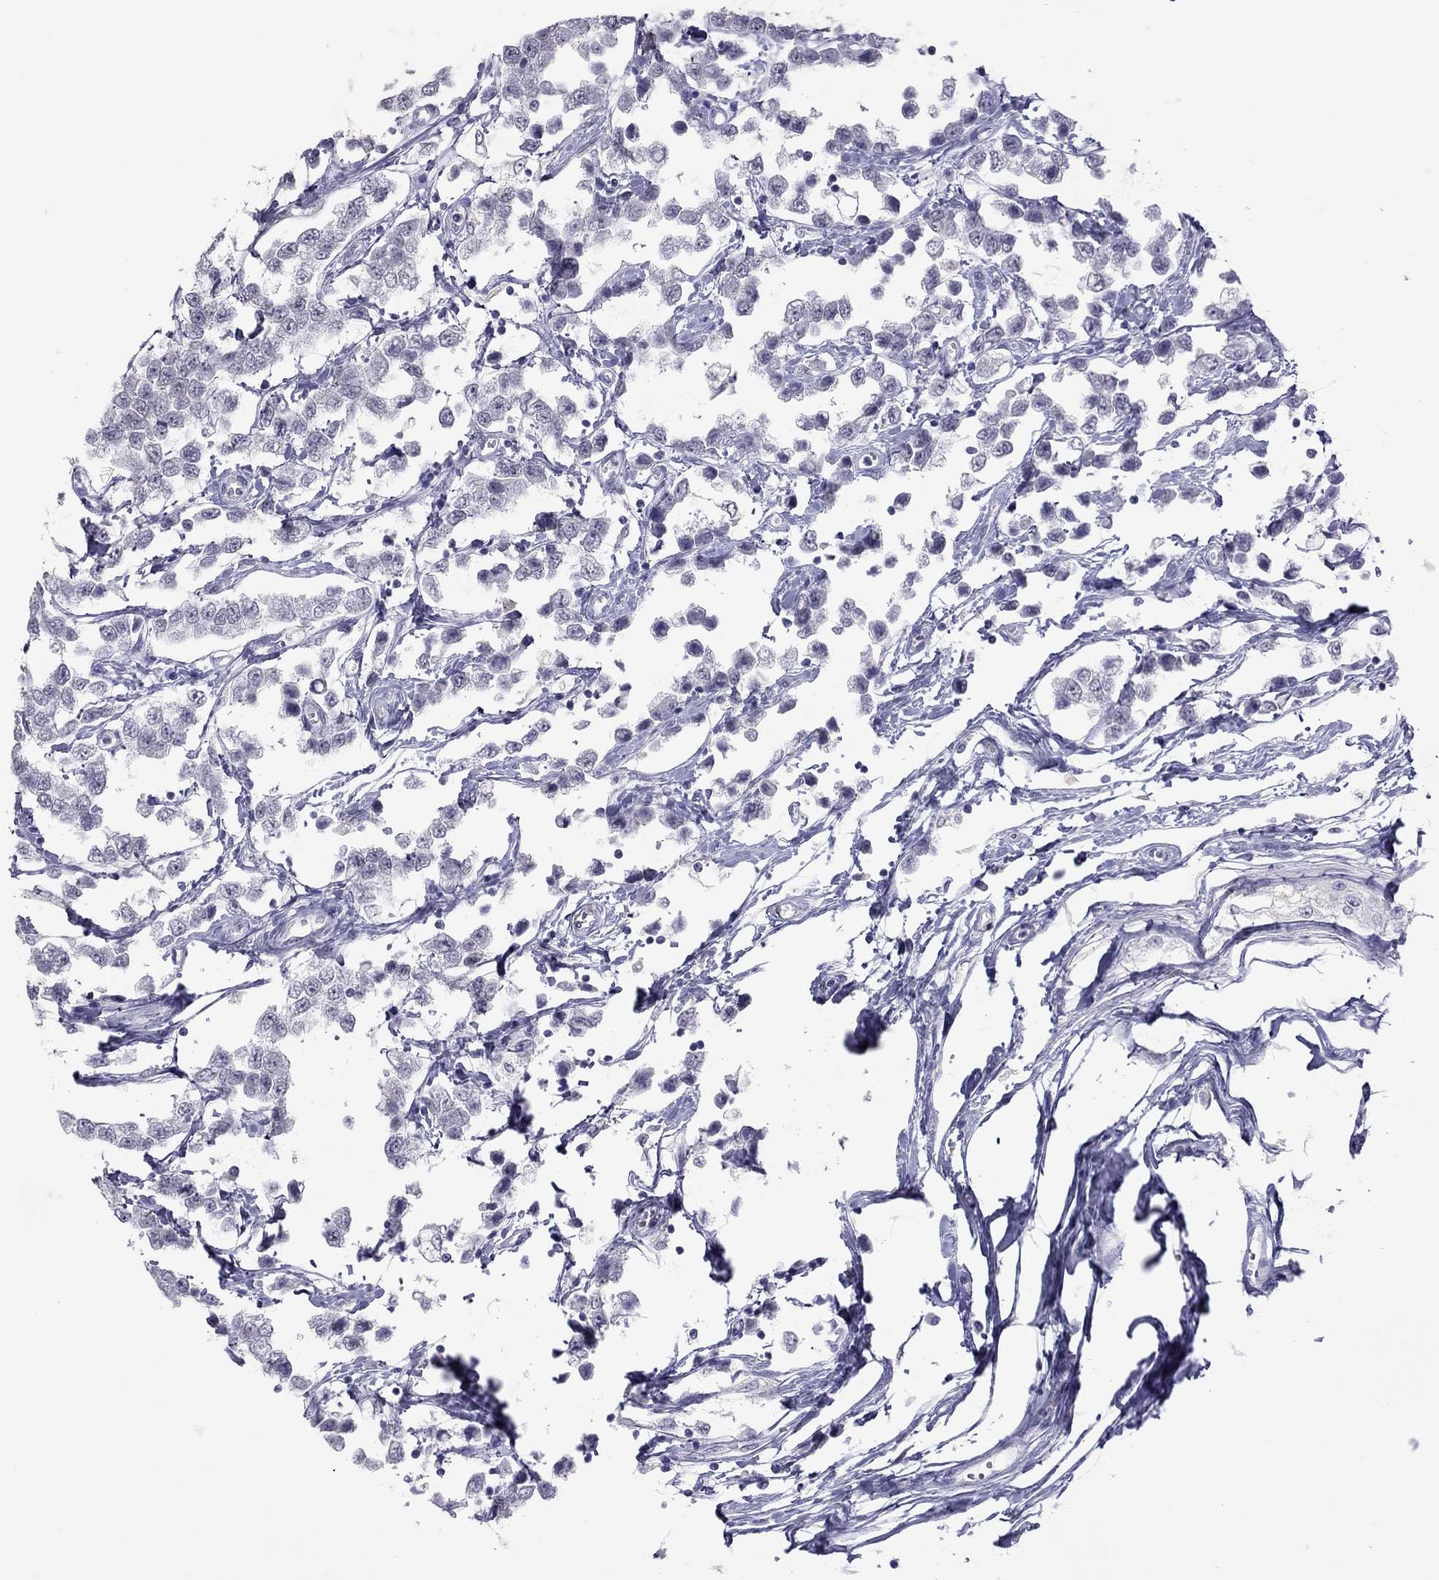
{"staining": {"intensity": "negative", "quantity": "none", "location": "none"}, "tissue": "testis cancer", "cell_type": "Tumor cells", "image_type": "cancer", "snomed": [{"axis": "morphology", "description": "Seminoma, NOS"}, {"axis": "topography", "description": "Testis"}], "caption": "There is no significant staining in tumor cells of testis cancer (seminoma).", "gene": "MUC16", "patient": {"sex": "male", "age": 34}}